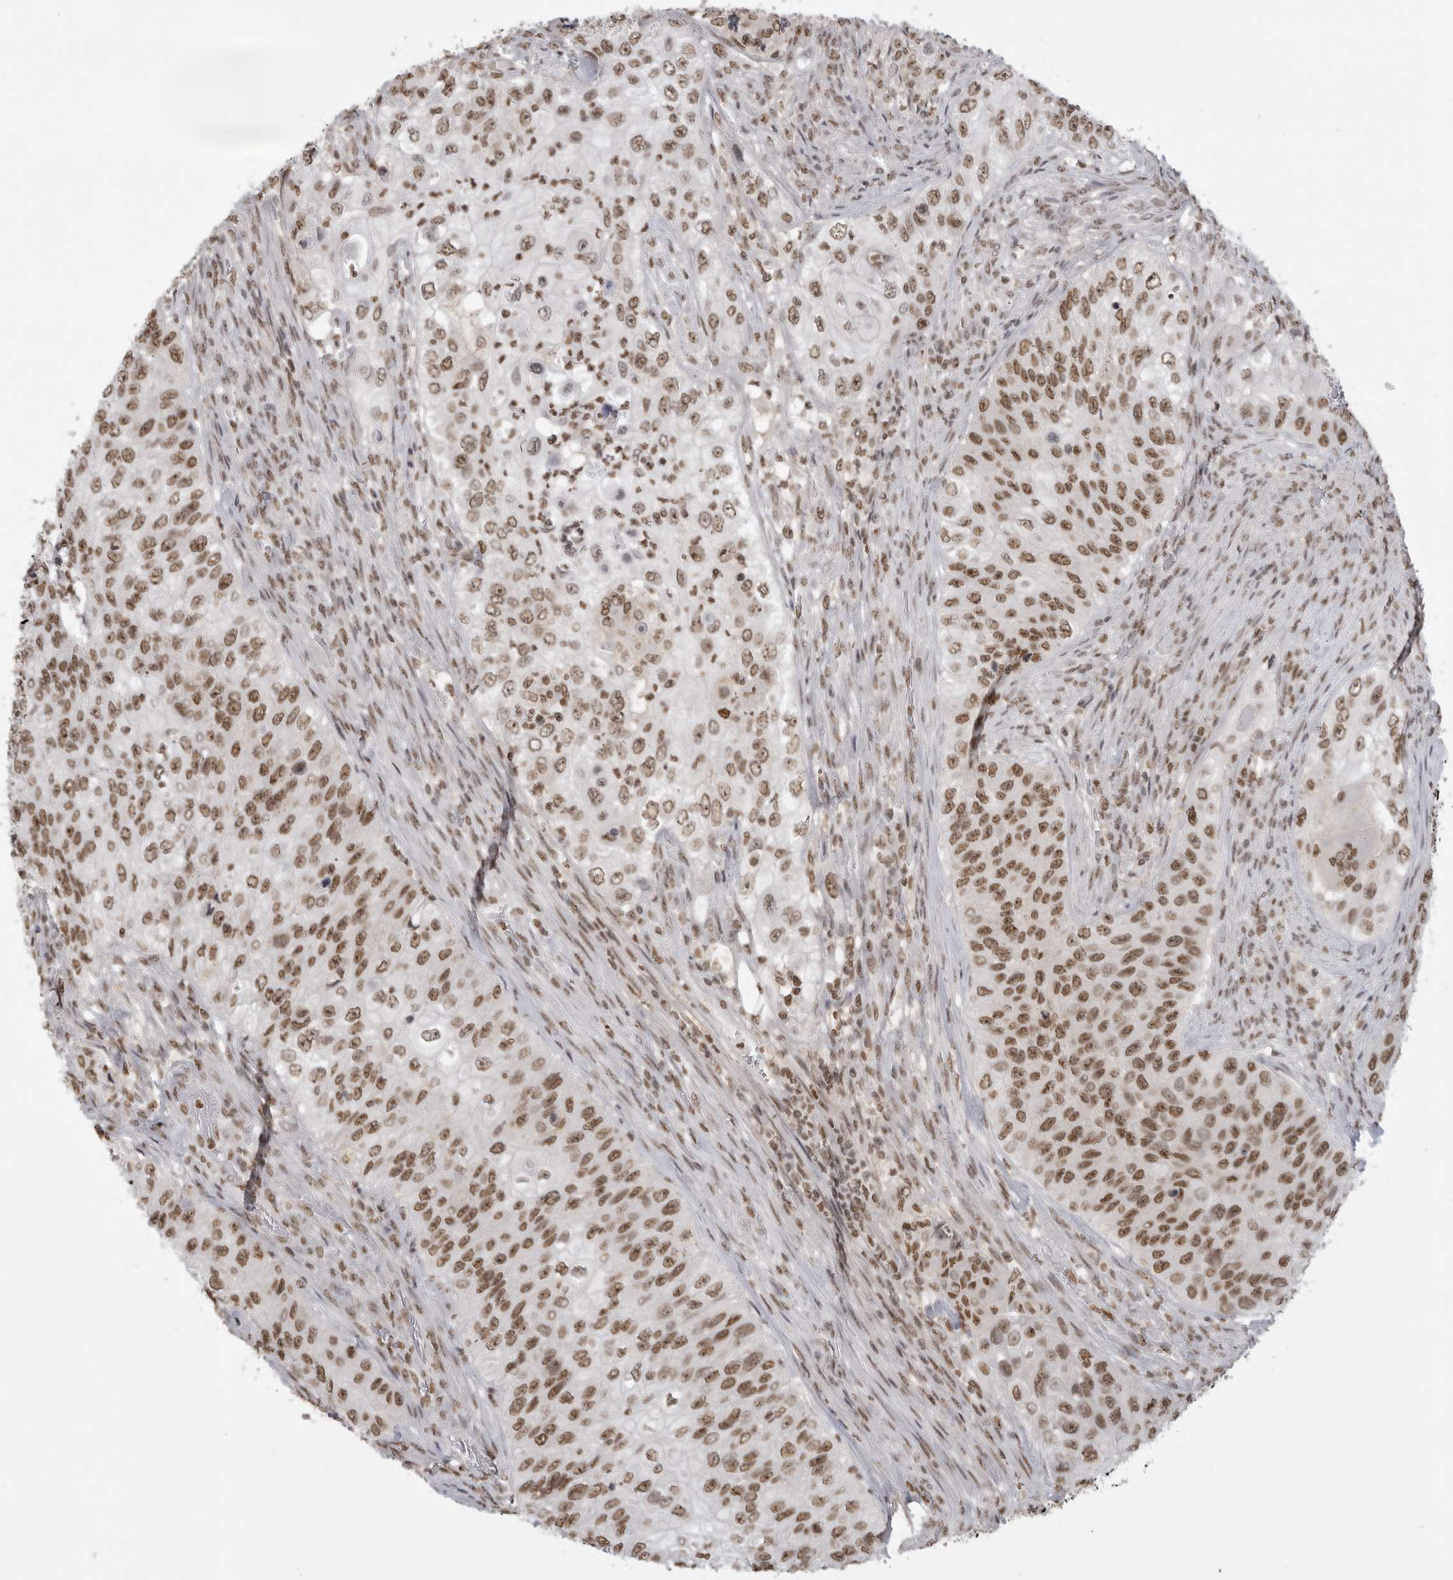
{"staining": {"intensity": "moderate", "quantity": ">75%", "location": "nuclear"}, "tissue": "urothelial cancer", "cell_type": "Tumor cells", "image_type": "cancer", "snomed": [{"axis": "morphology", "description": "Urothelial carcinoma, High grade"}, {"axis": "topography", "description": "Urinary bladder"}], "caption": "A brown stain labels moderate nuclear expression of a protein in human urothelial cancer tumor cells.", "gene": "RPA2", "patient": {"sex": "female", "age": 60}}